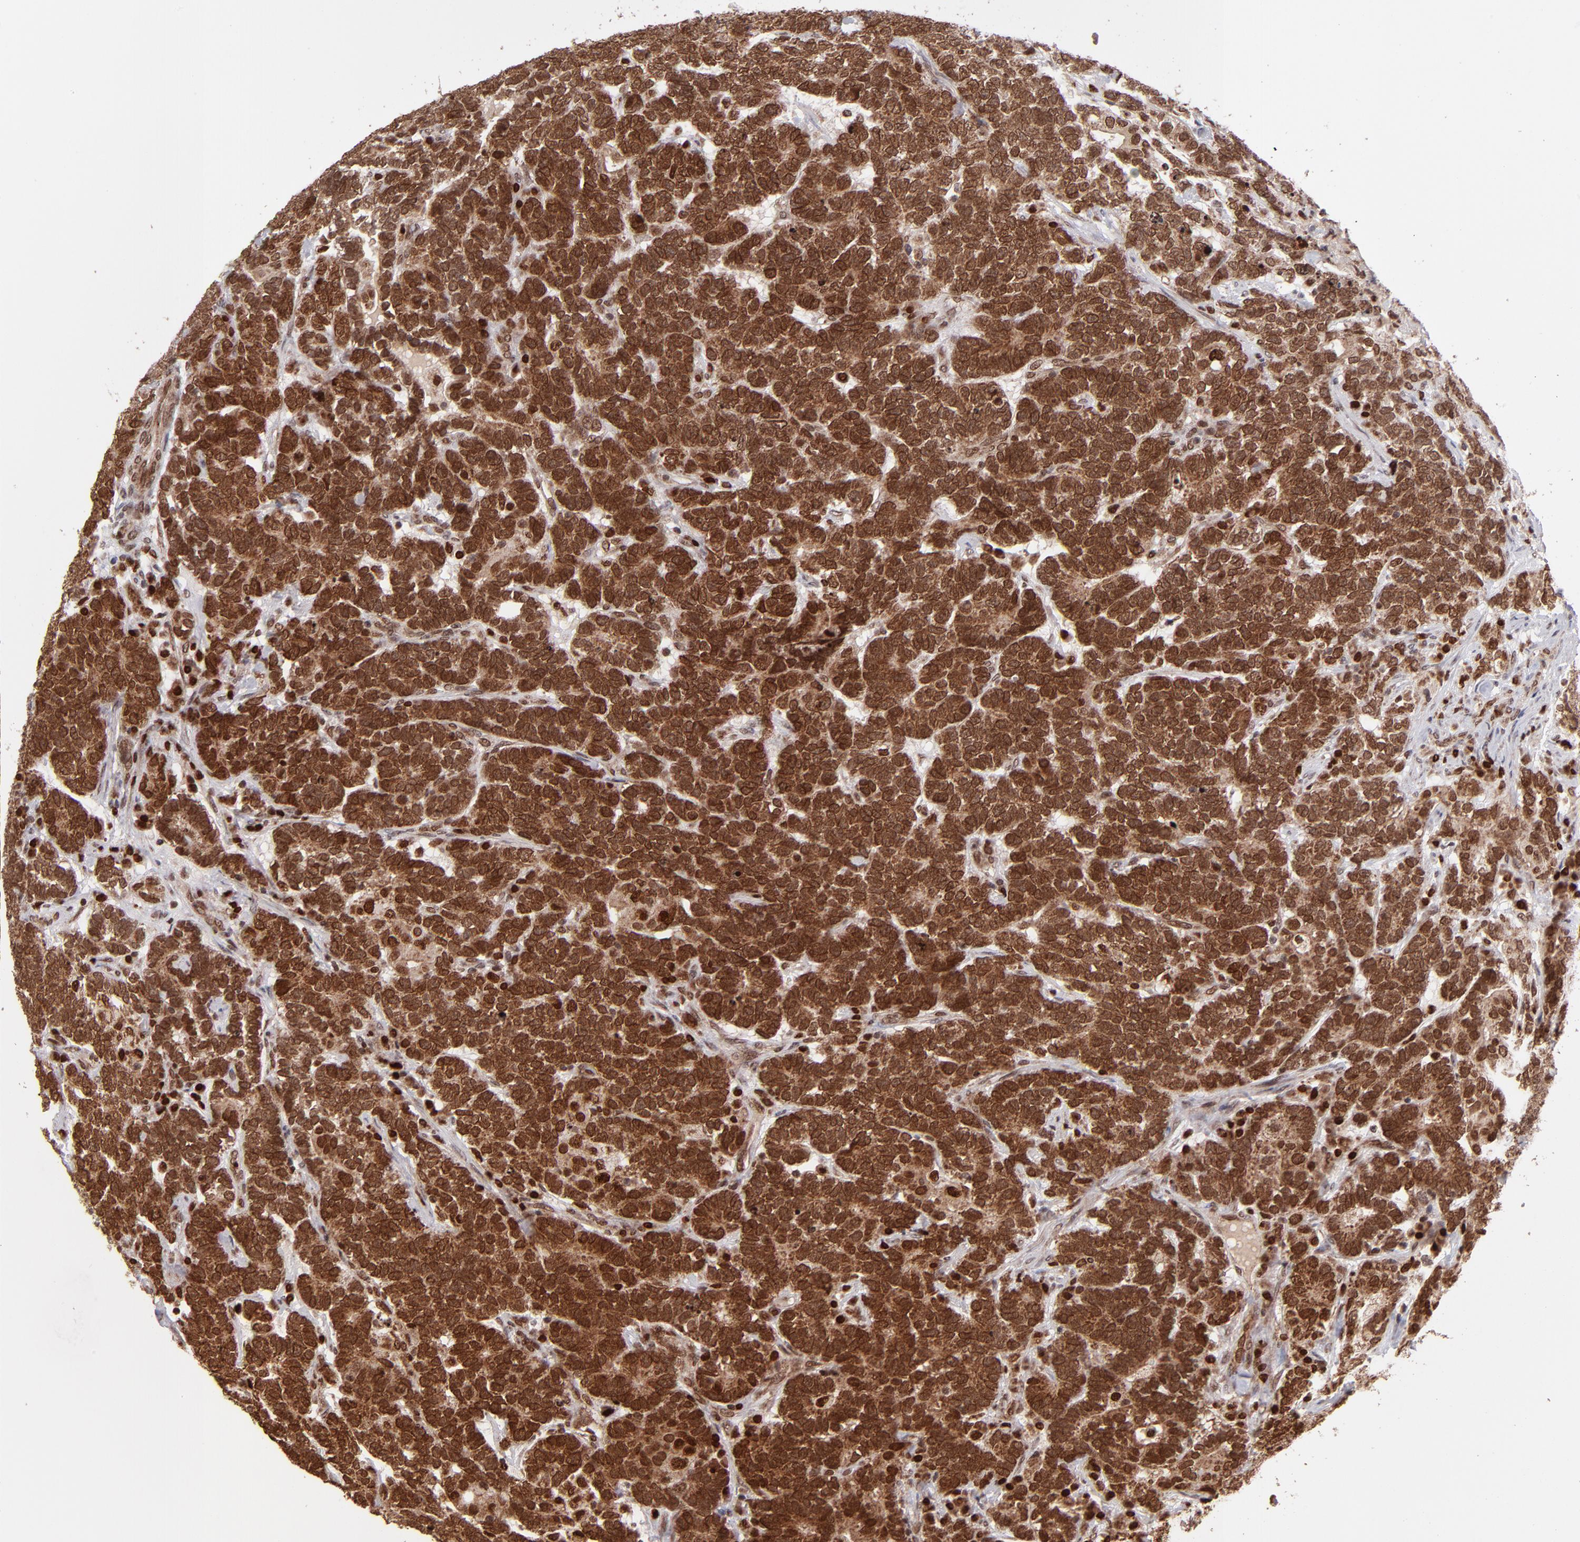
{"staining": {"intensity": "strong", "quantity": ">75%", "location": "cytoplasmic/membranous,nuclear"}, "tissue": "testis cancer", "cell_type": "Tumor cells", "image_type": "cancer", "snomed": [{"axis": "morphology", "description": "Carcinoma, Embryonal, NOS"}, {"axis": "topography", "description": "Testis"}], "caption": "Strong cytoplasmic/membranous and nuclear staining for a protein is appreciated in about >75% of tumor cells of embryonal carcinoma (testis) using immunohistochemistry (IHC).", "gene": "TOP1MT", "patient": {"sex": "male", "age": 26}}